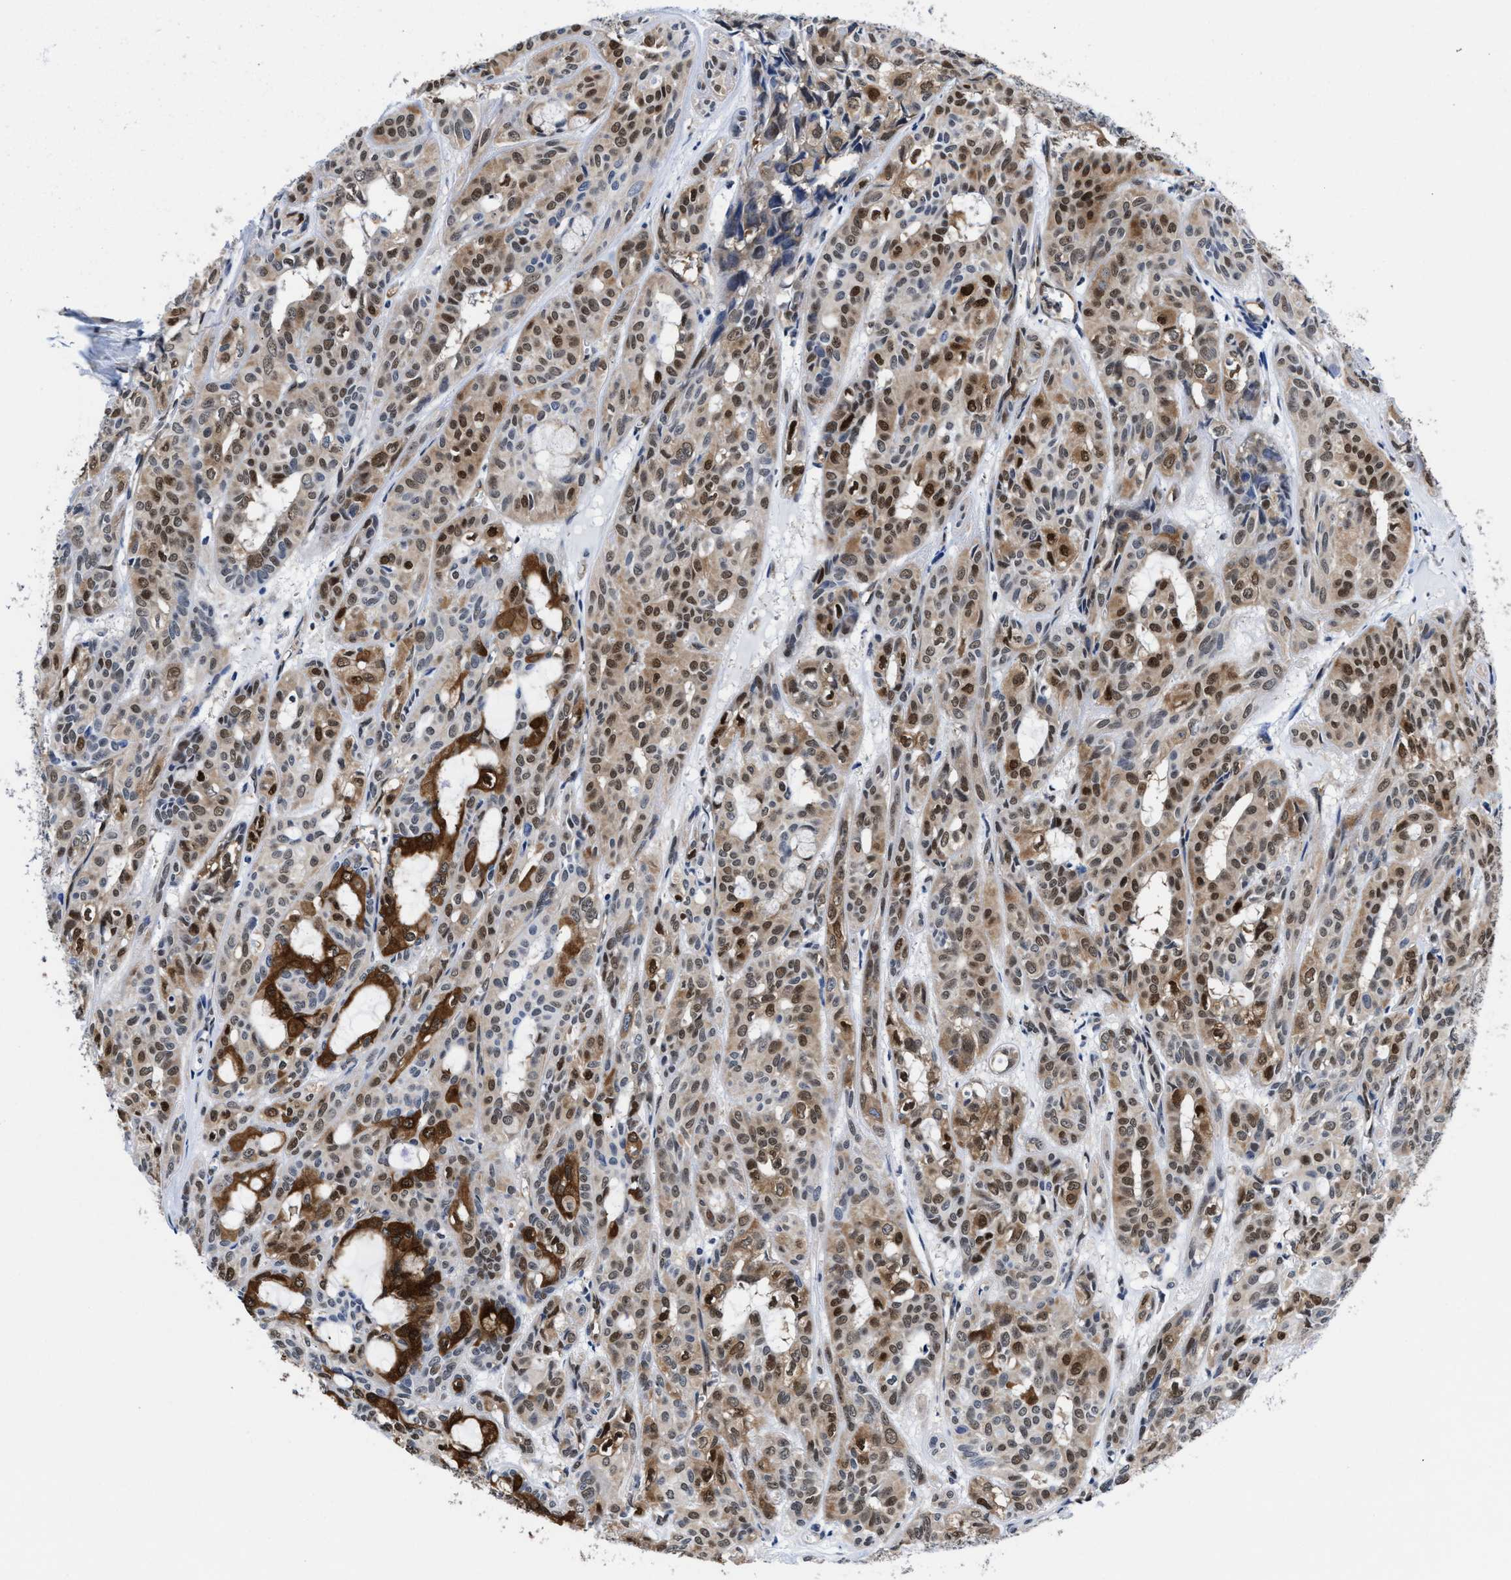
{"staining": {"intensity": "moderate", "quantity": ">75%", "location": "cytoplasmic/membranous,nuclear"}, "tissue": "head and neck cancer", "cell_type": "Tumor cells", "image_type": "cancer", "snomed": [{"axis": "morphology", "description": "Adenocarcinoma, NOS"}, {"axis": "topography", "description": "Salivary gland, NOS"}, {"axis": "topography", "description": "Head-Neck"}], "caption": "Moderate cytoplasmic/membranous and nuclear positivity for a protein is identified in about >75% of tumor cells of head and neck adenocarcinoma using immunohistochemistry (IHC).", "gene": "ACLY", "patient": {"sex": "female", "age": 76}}